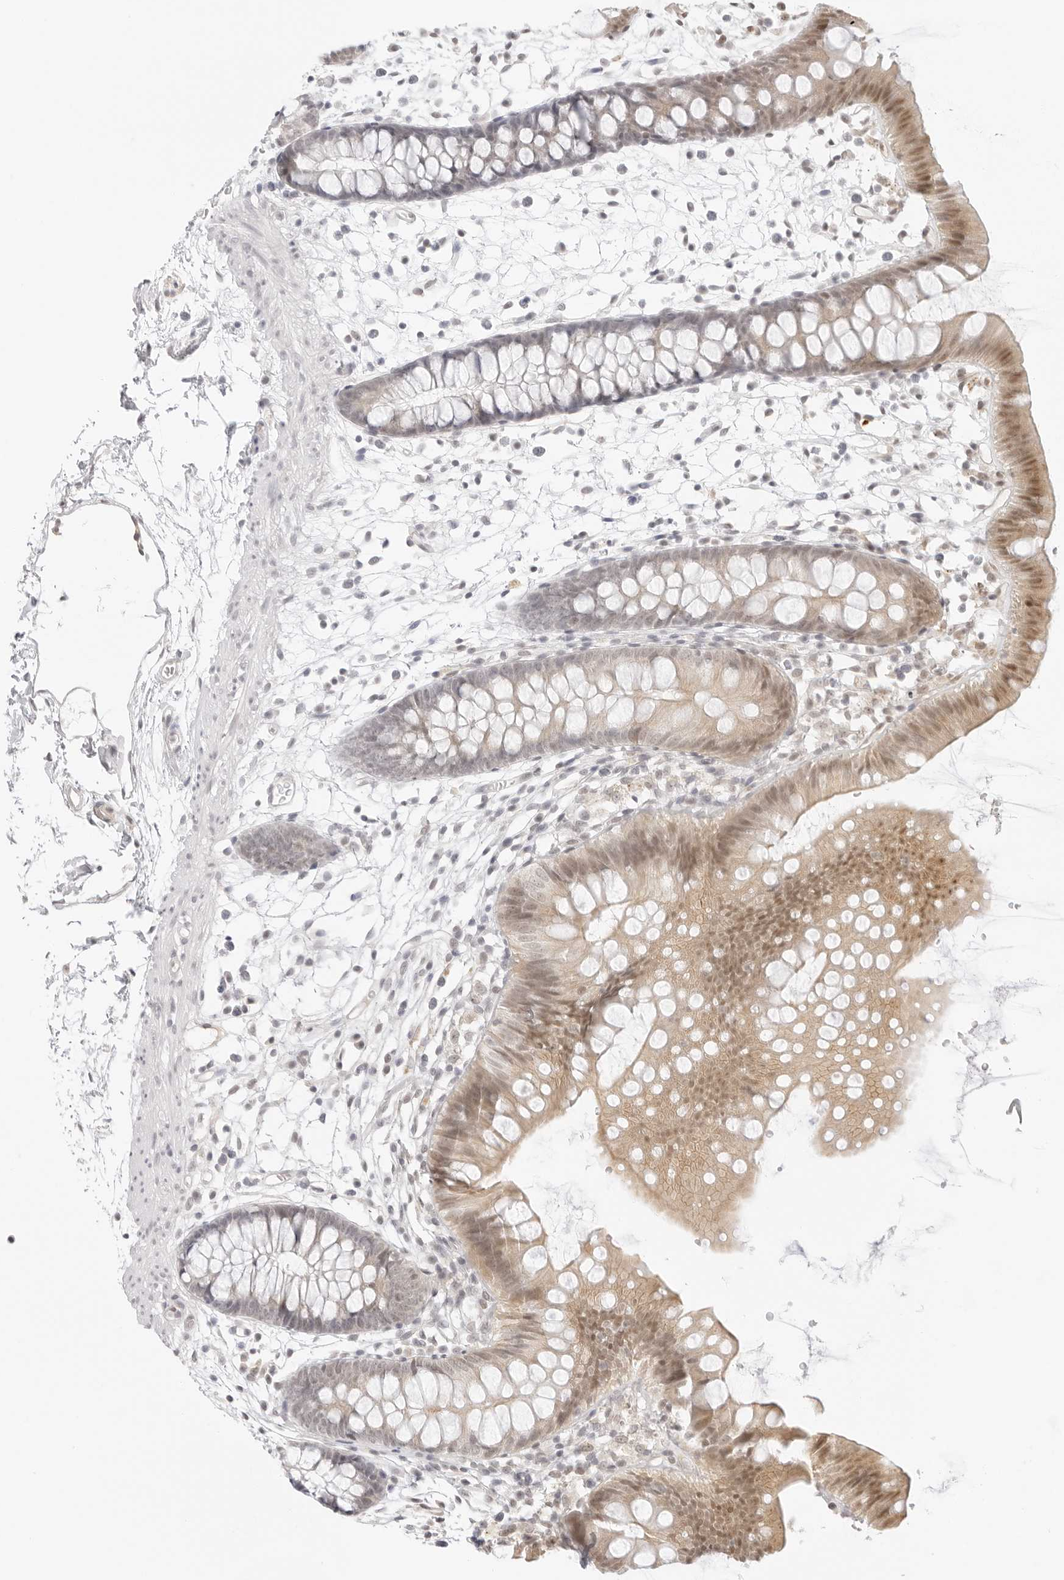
{"staining": {"intensity": "negative", "quantity": "none", "location": "none"}, "tissue": "colon", "cell_type": "Endothelial cells", "image_type": "normal", "snomed": [{"axis": "morphology", "description": "Normal tissue, NOS"}, {"axis": "topography", "description": "Colon"}], "caption": "Endothelial cells are negative for protein expression in unremarkable human colon.", "gene": "MED18", "patient": {"sex": "male", "age": 56}}